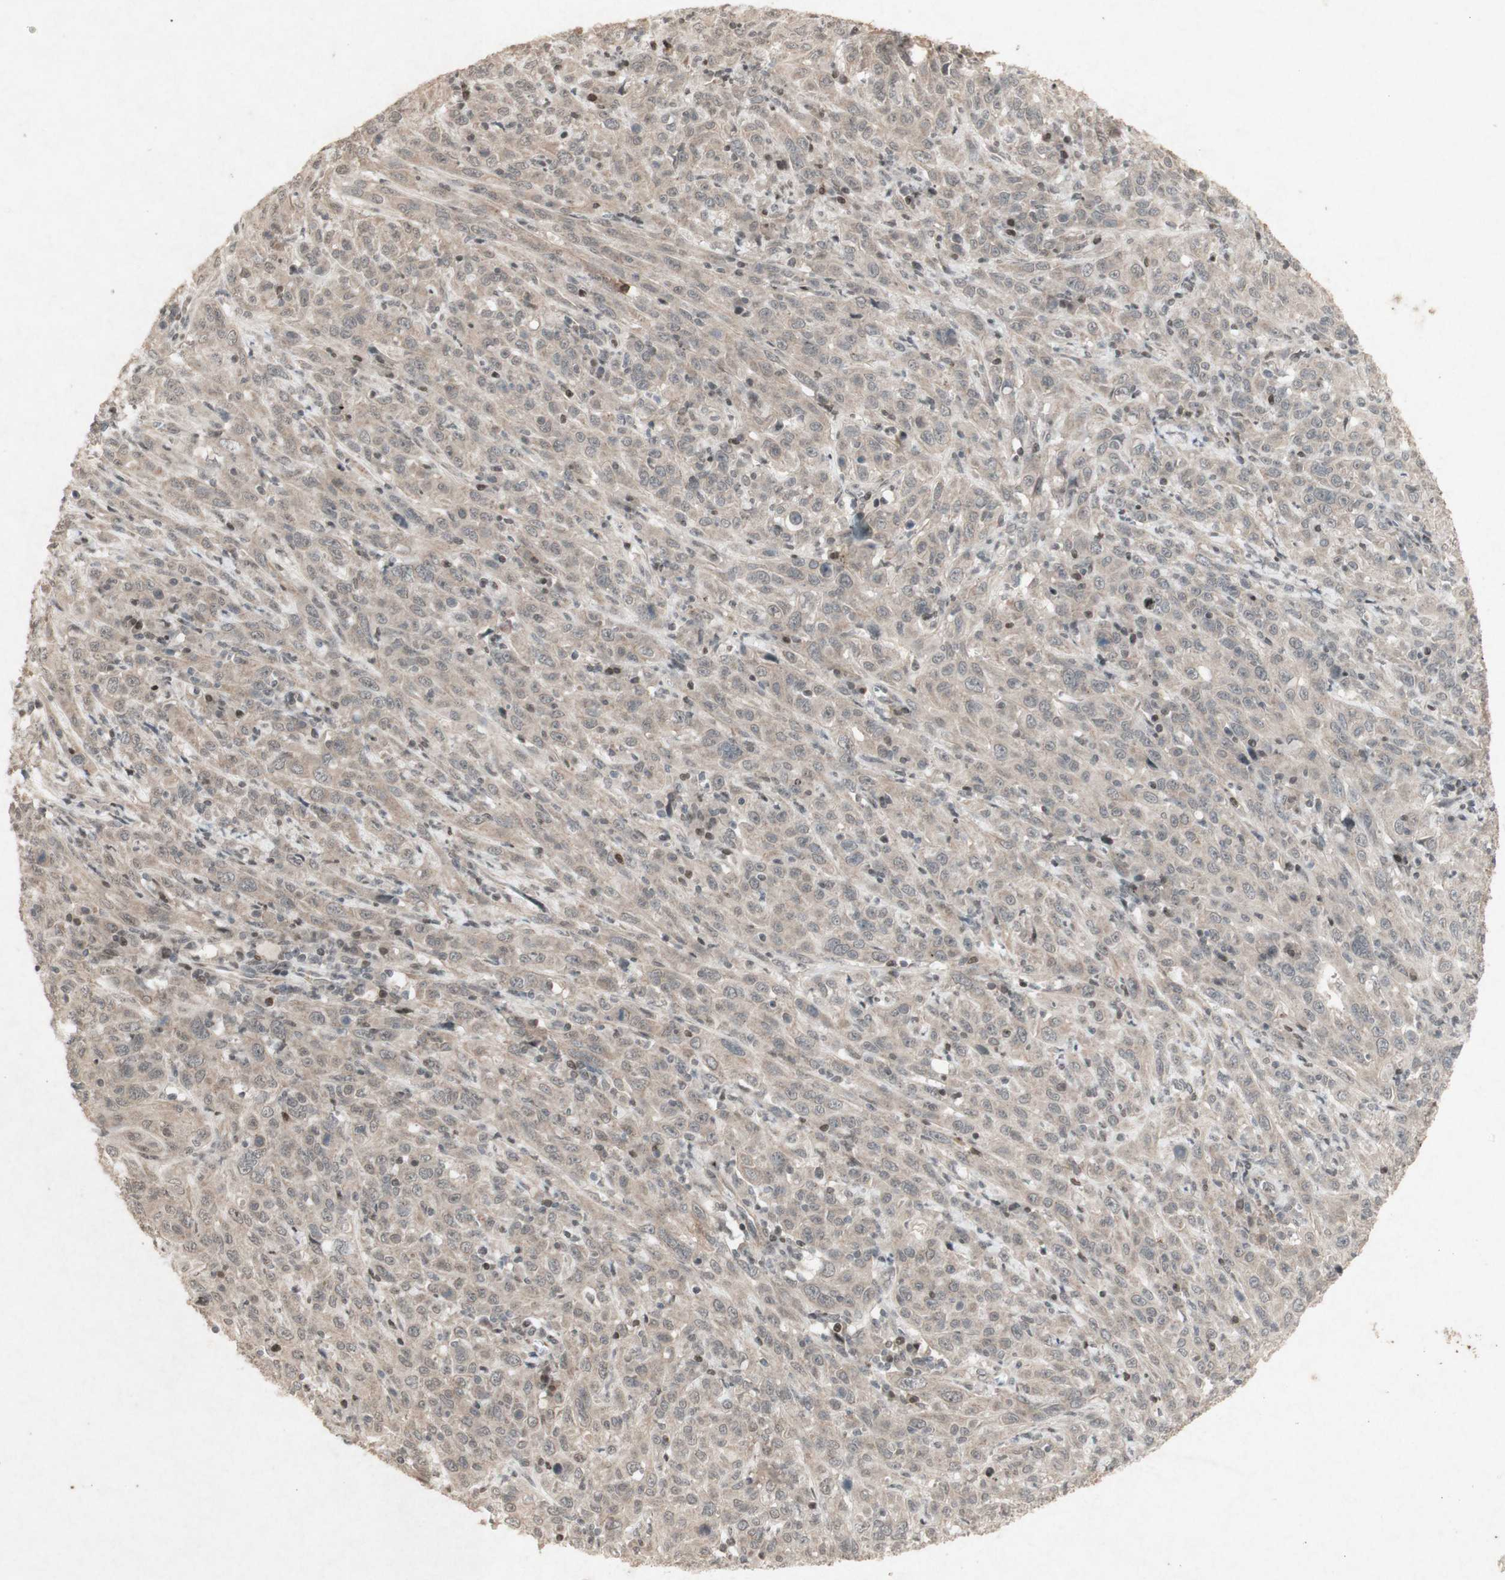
{"staining": {"intensity": "weak", "quantity": ">75%", "location": "cytoplasmic/membranous"}, "tissue": "cervical cancer", "cell_type": "Tumor cells", "image_type": "cancer", "snomed": [{"axis": "morphology", "description": "Squamous cell carcinoma, NOS"}, {"axis": "topography", "description": "Cervix"}], "caption": "An image of human cervical cancer (squamous cell carcinoma) stained for a protein displays weak cytoplasmic/membranous brown staining in tumor cells. The staining was performed using DAB, with brown indicating positive protein expression. Nuclei are stained blue with hematoxylin.", "gene": "PLXNA1", "patient": {"sex": "female", "age": 46}}